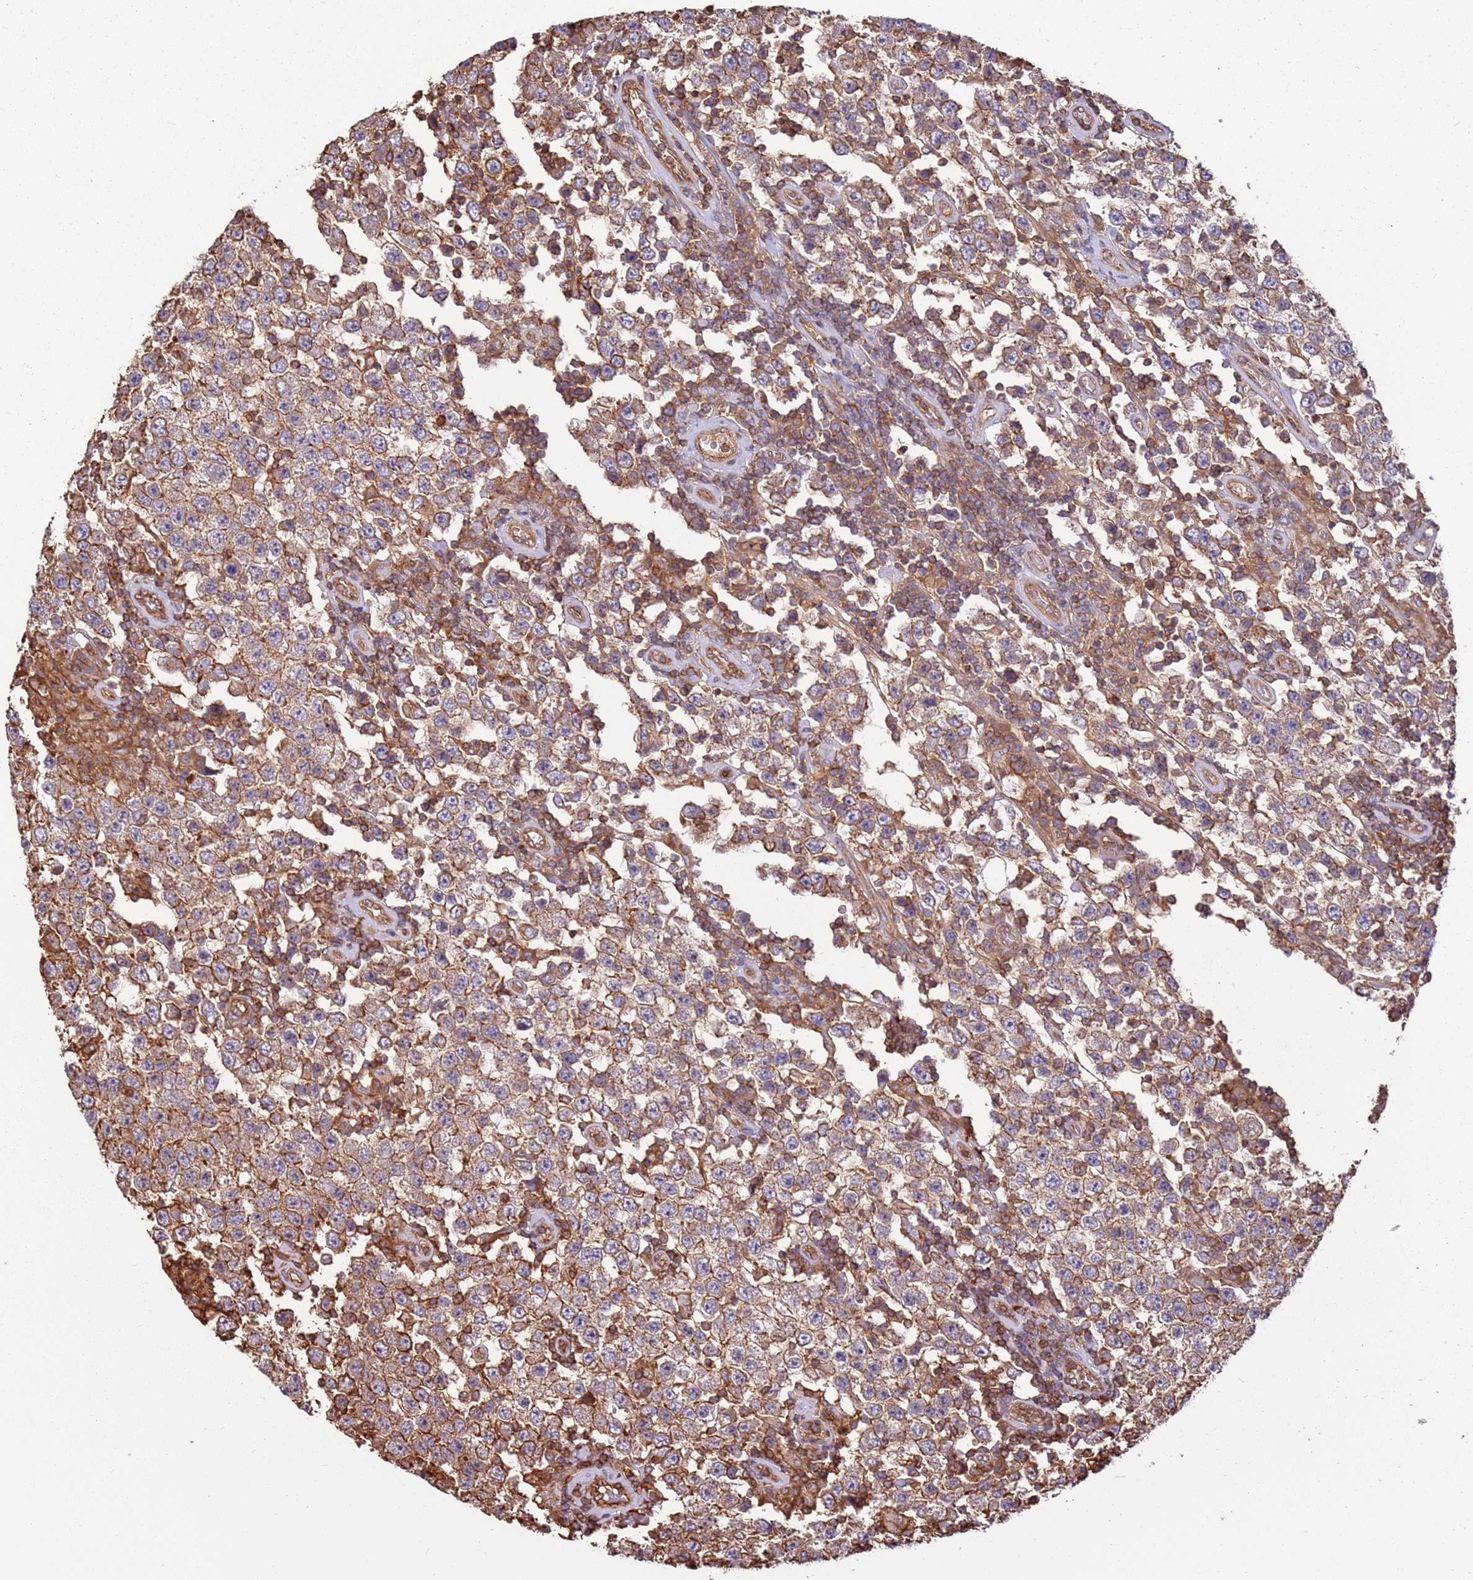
{"staining": {"intensity": "moderate", "quantity": ">75%", "location": "cytoplasmic/membranous"}, "tissue": "testis cancer", "cell_type": "Tumor cells", "image_type": "cancer", "snomed": [{"axis": "morphology", "description": "Normal tissue, NOS"}, {"axis": "morphology", "description": "Urothelial carcinoma, High grade"}, {"axis": "morphology", "description": "Seminoma, NOS"}, {"axis": "morphology", "description": "Carcinoma, Embryonal, NOS"}, {"axis": "topography", "description": "Urinary bladder"}, {"axis": "topography", "description": "Testis"}], "caption": "The histopathology image demonstrates staining of testis cancer (embryonal carcinoma), revealing moderate cytoplasmic/membranous protein positivity (brown color) within tumor cells.", "gene": "ACVR2A", "patient": {"sex": "male", "age": 41}}